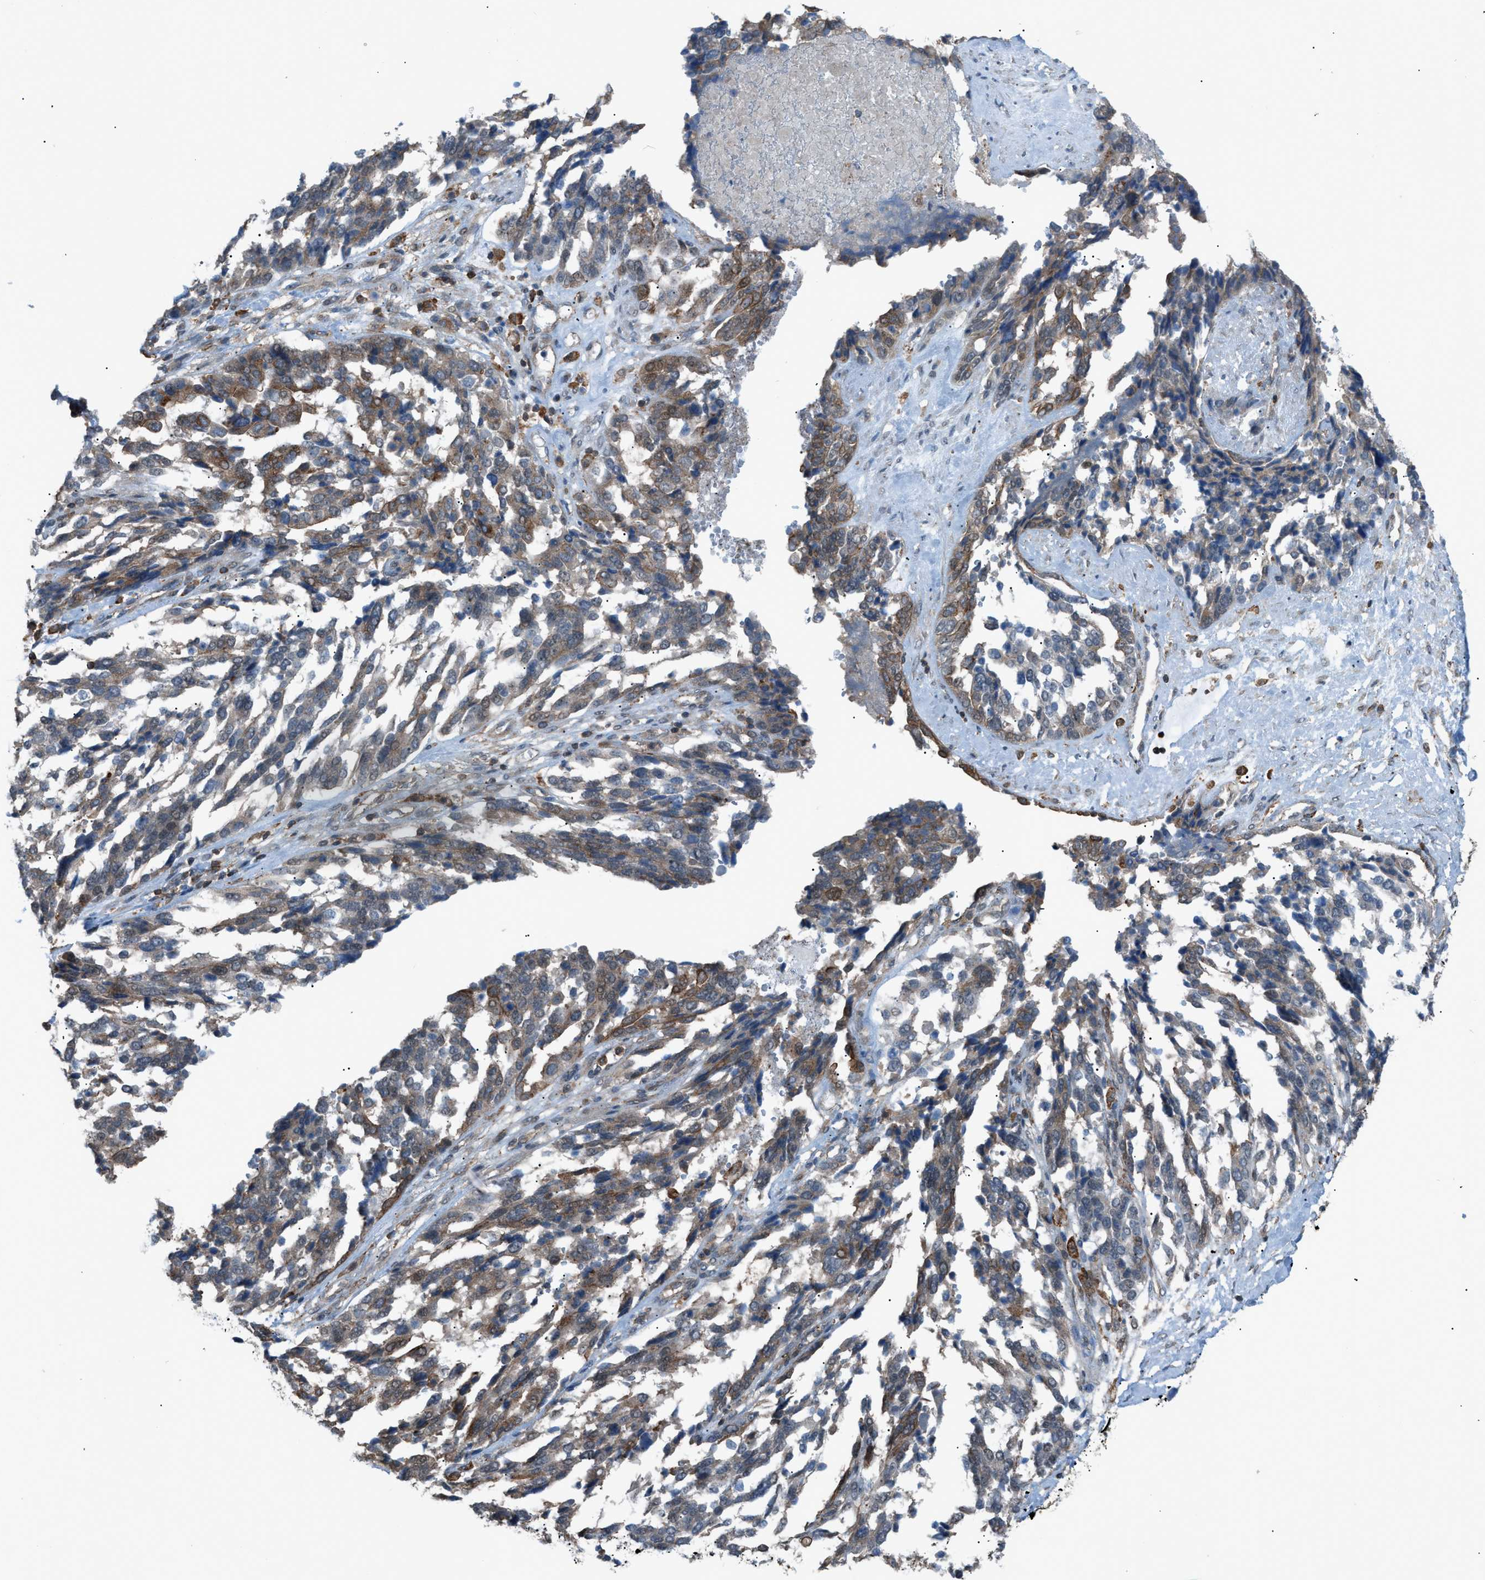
{"staining": {"intensity": "moderate", "quantity": "25%-75%", "location": "cytoplasmic/membranous"}, "tissue": "ovarian cancer", "cell_type": "Tumor cells", "image_type": "cancer", "snomed": [{"axis": "morphology", "description": "Cystadenocarcinoma, serous, NOS"}, {"axis": "topography", "description": "Ovary"}], "caption": "The photomicrograph shows staining of ovarian cancer, revealing moderate cytoplasmic/membranous protein staining (brown color) within tumor cells. (brown staining indicates protein expression, while blue staining denotes nuclei).", "gene": "DYRK1A", "patient": {"sex": "female", "age": 44}}